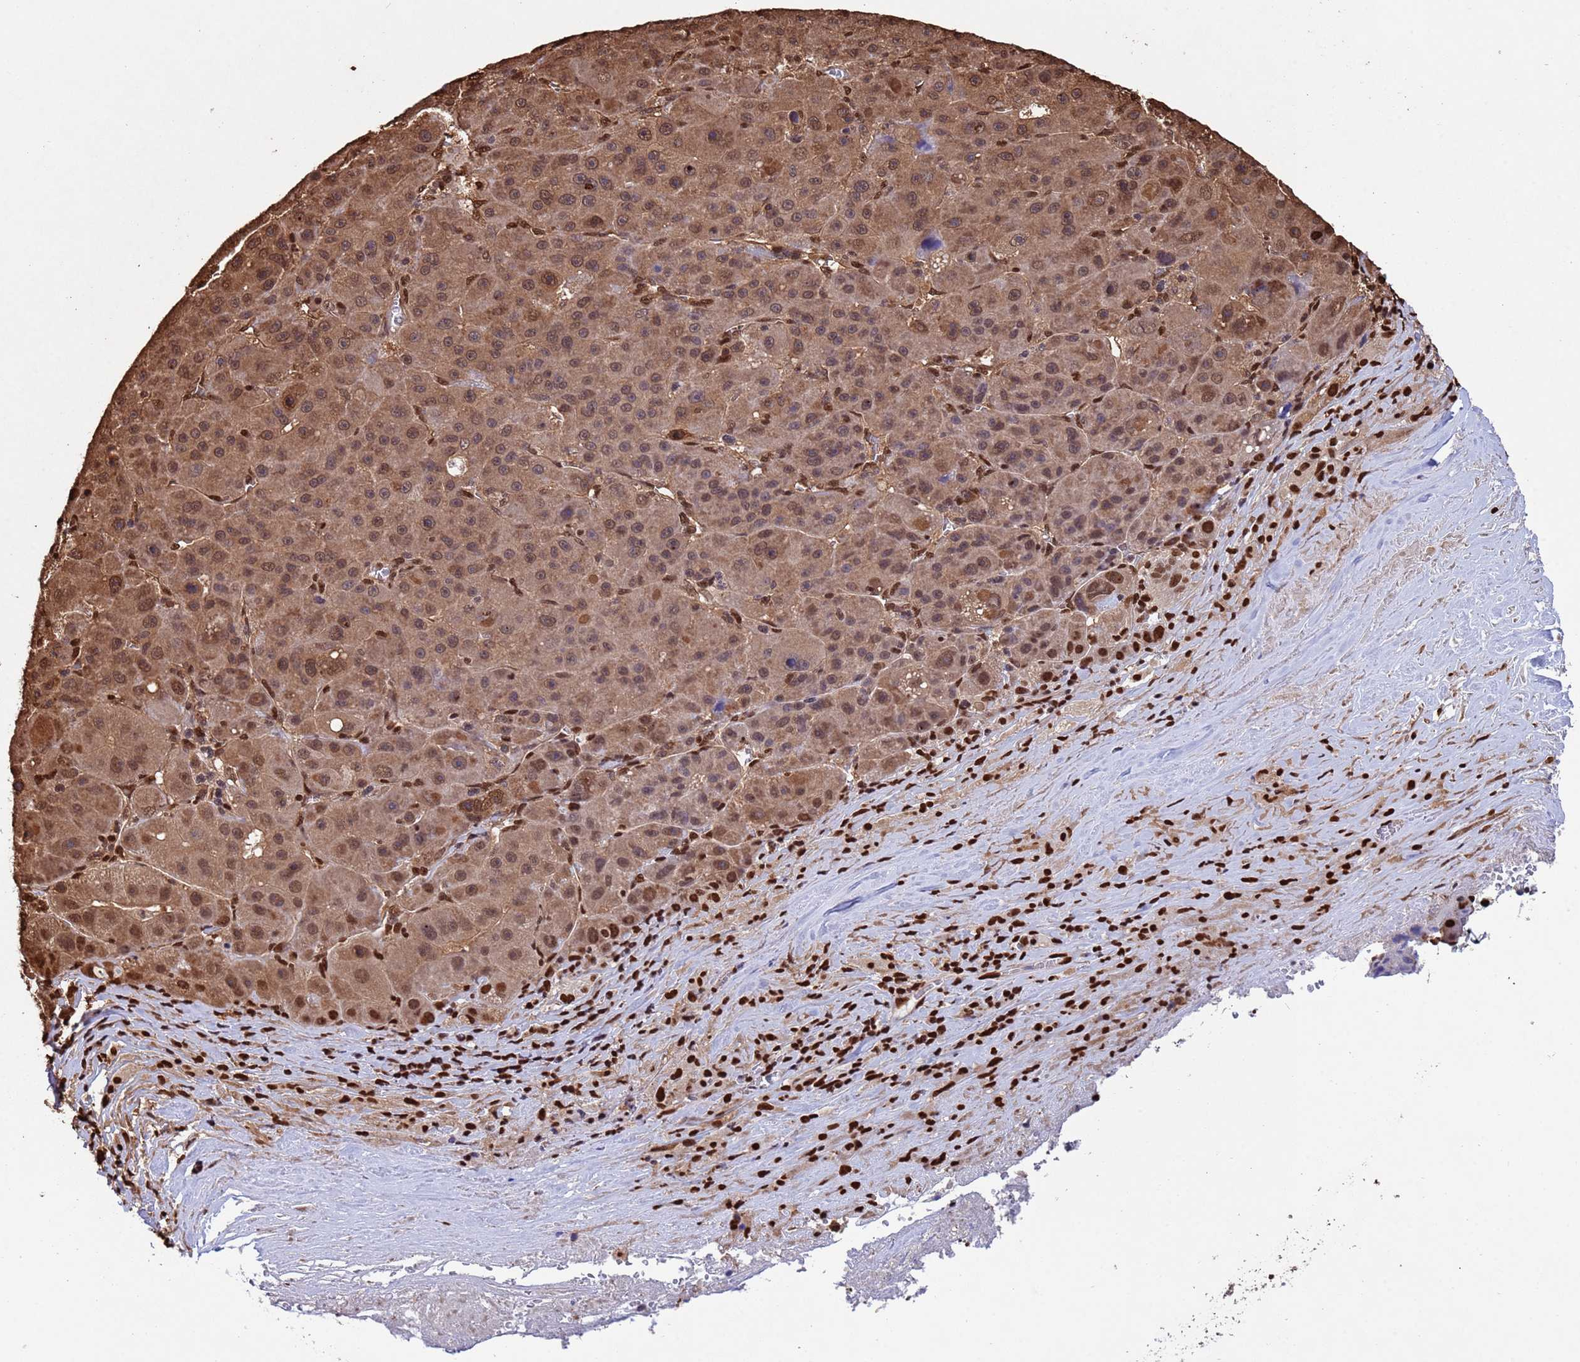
{"staining": {"intensity": "moderate", "quantity": ">75%", "location": "cytoplasmic/membranous,nuclear"}, "tissue": "liver cancer", "cell_type": "Tumor cells", "image_type": "cancer", "snomed": [{"axis": "morphology", "description": "Carcinoma, Hepatocellular, NOS"}, {"axis": "topography", "description": "Liver"}], "caption": "The immunohistochemical stain shows moderate cytoplasmic/membranous and nuclear positivity in tumor cells of liver hepatocellular carcinoma tissue.", "gene": "SUMO4", "patient": {"sex": "male", "age": 76}}